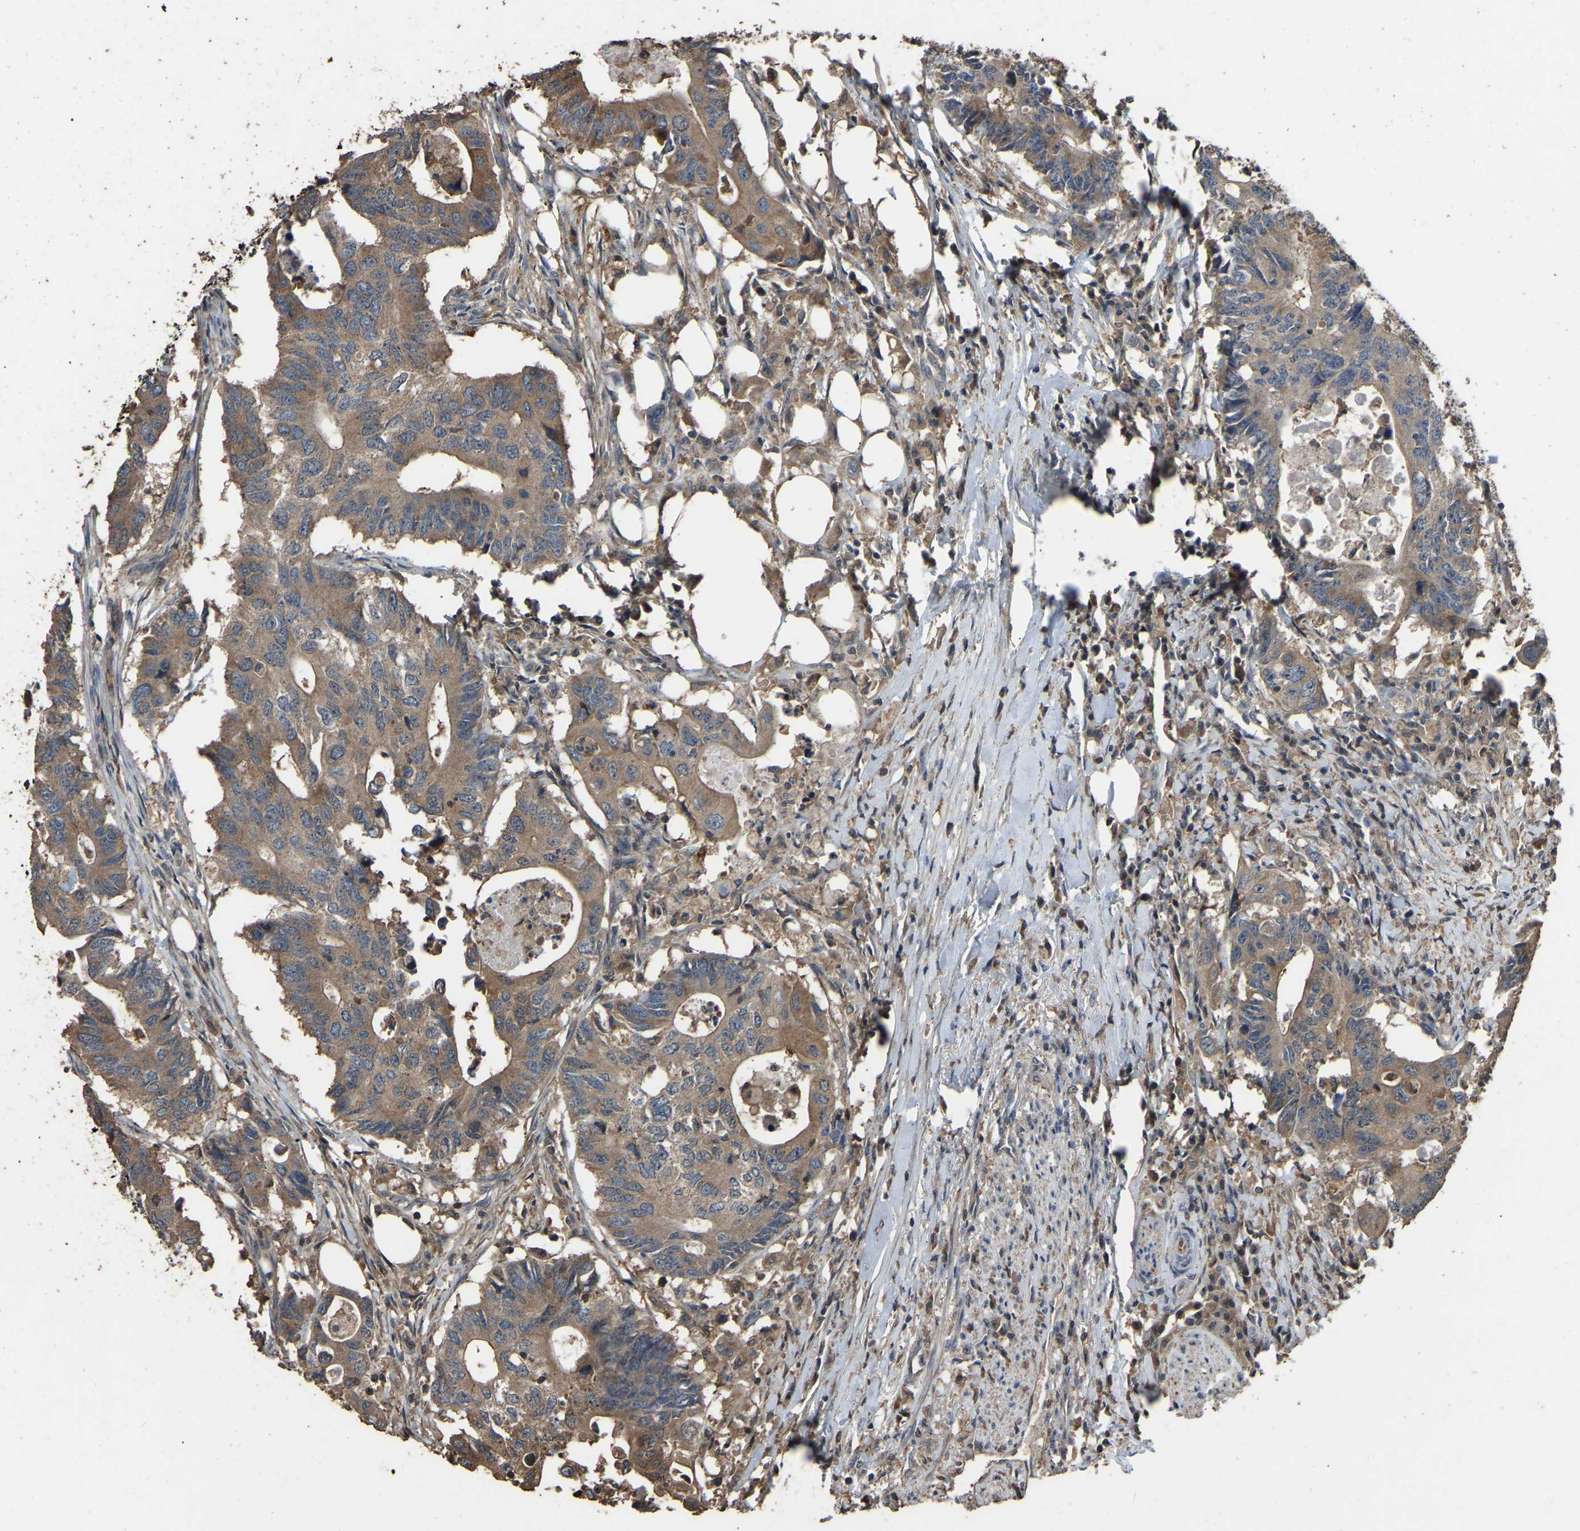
{"staining": {"intensity": "moderate", "quantity": ">75%", "location": "cytoplasmic/membranous"}, "tissue": "colorectal cancer", "cell_type": "Tumor cells", "image_type": "cancer", "snomed": [{"axis": "morphology", "description": "Adenocarcinoma, NOS"}, {"axis": "topography", "description": "Colon"}], "caption": "Immunohistochemical staining of adenocarcinoma (colorectal) displays medium levels of moderate cytoplasmic/membranous positivity in about >75% of tumor cells. (Brightfield microscopy of DAB IHC at high magnification).", "gene": "FHIT", "patient": {"sex": "male", "age": 71}}